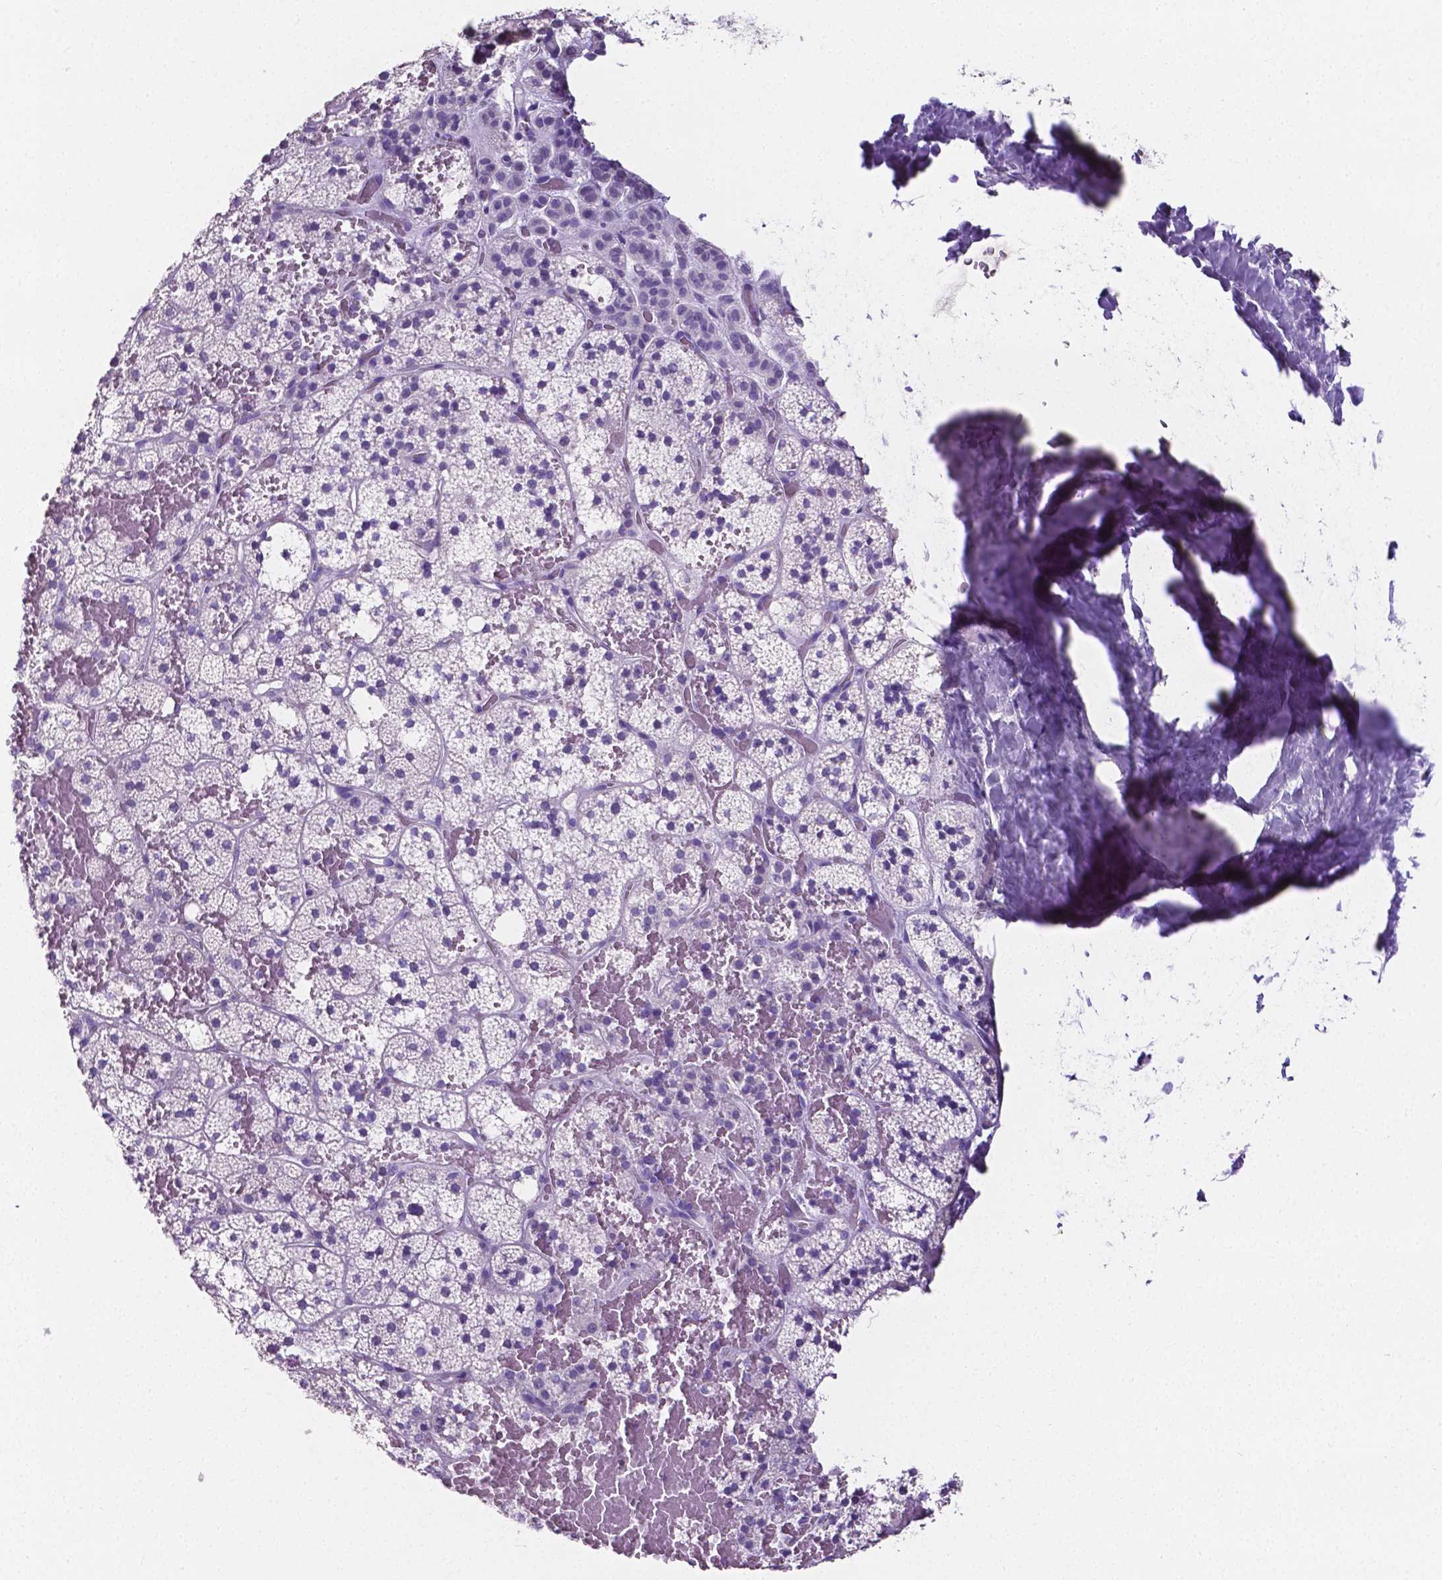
{"staining": {"intensity": "negative", "quantity": "none", "location": "none"}, "tissue": "adrenal gland", "cell_type": "Glandular cells", "image_type": "normal", "snomed": [{"axis": "morphology", "description": "Normal tissue, NOS"}, {"axis": "topography", "description": "Adrenal gland"}], "caption": "This is a photomicrograph of immunohistochemistry (IHC) staining of normal adrenal gland, which shows no positivity in glandular cells.", "gene": "SLC22A2", "patient": {"sex": "male", "age": 53}}